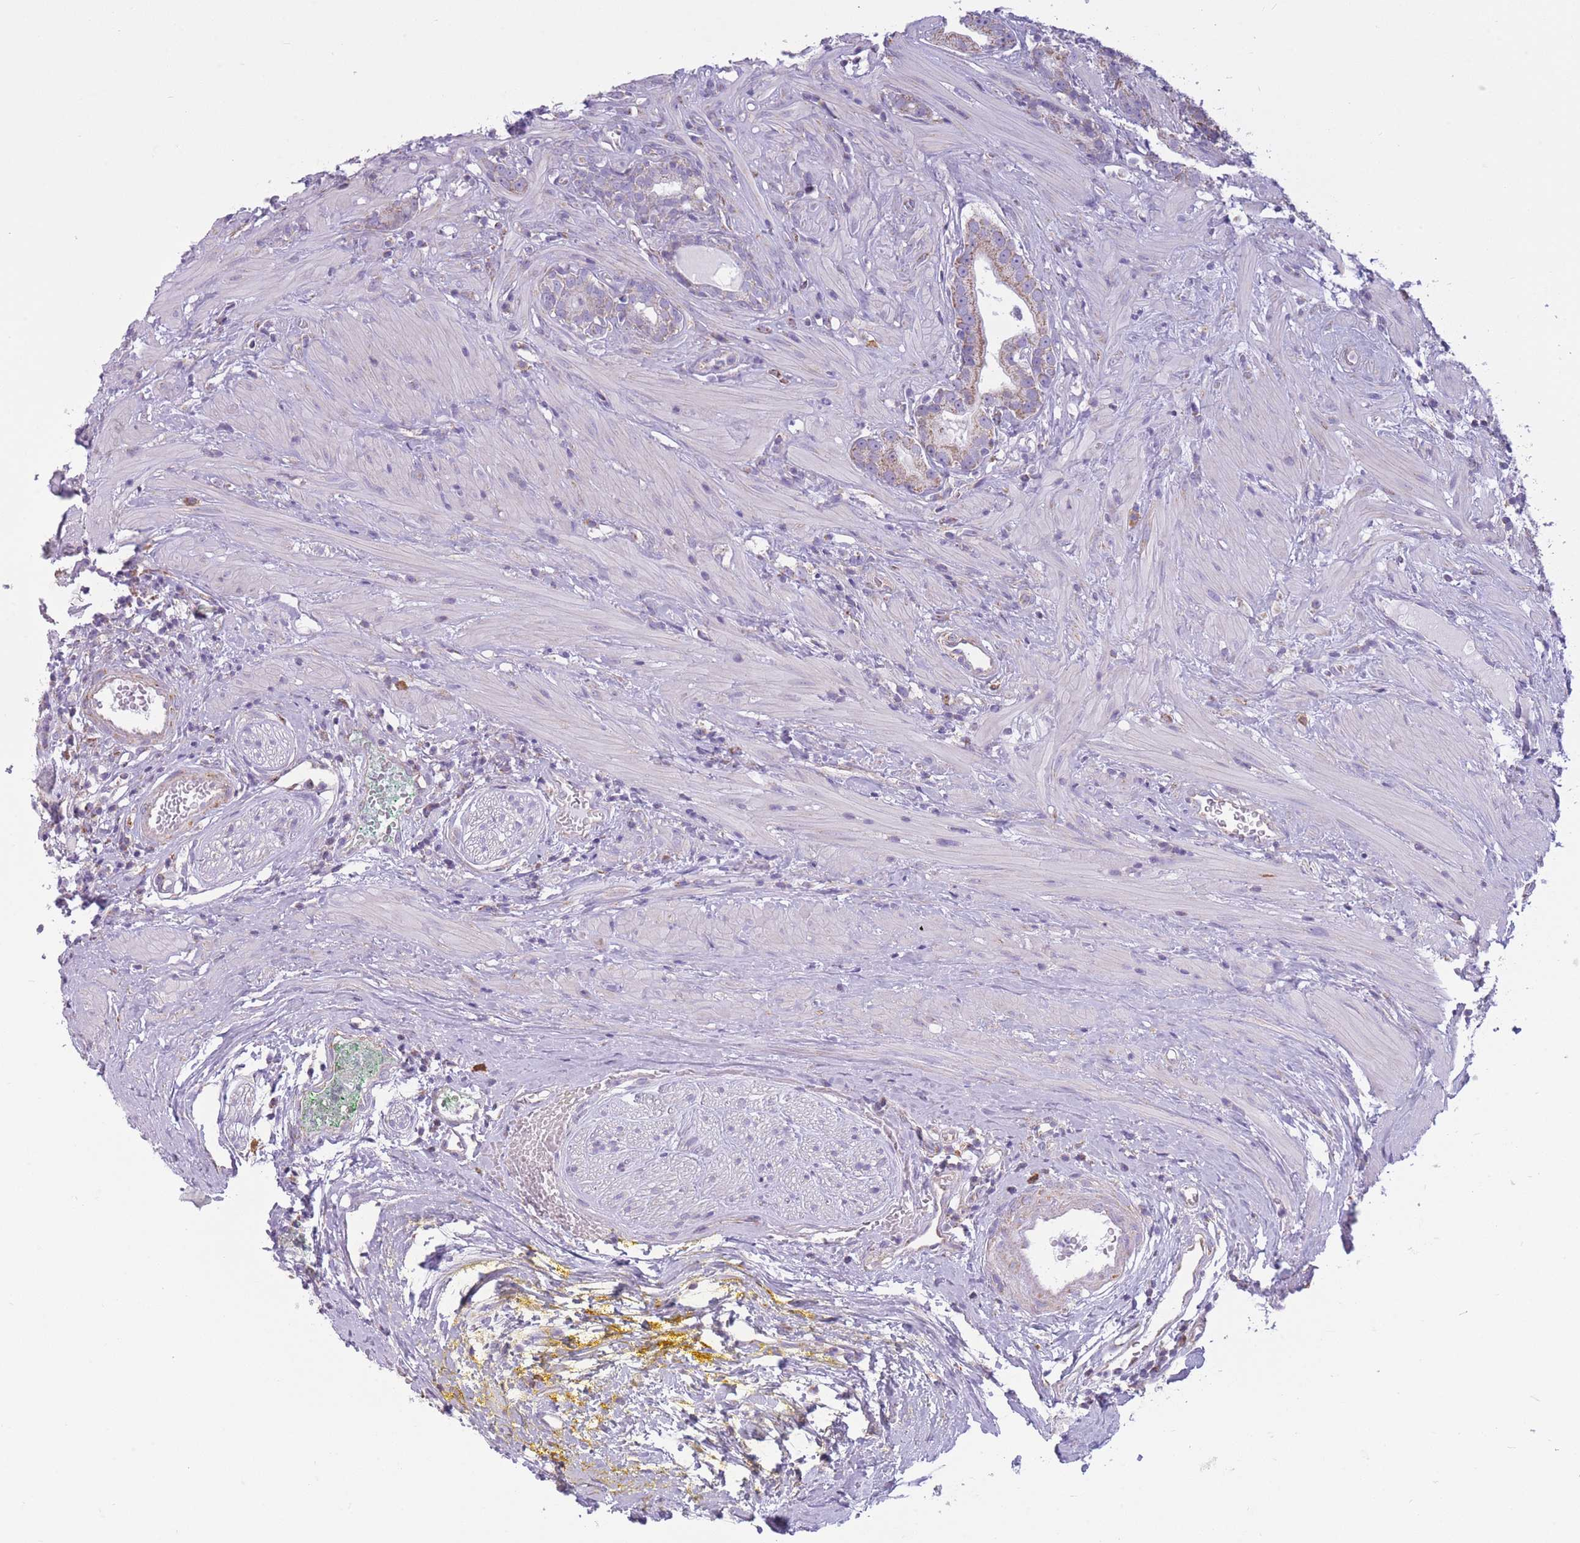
{"staining": {"intensity": "negative", "quantity": "none", "location": "none"}, "tissue": "prostate cancer", "cell_type": "Tumor cells", "image_type": "cancer", "snomed": [{"axis": "morphology", "description": "Adenocarcinoma, High grade"}, {"axis": "topography", "description": "Prostate"}], "caption": "Human prostate cancer (high-grade adenocarcinoma) stained for a protein using immunohistochemistry reveals no positivity in tumor cells.", "gene": "PDHA1", "patient": {"sex": "male", "age": 67}}